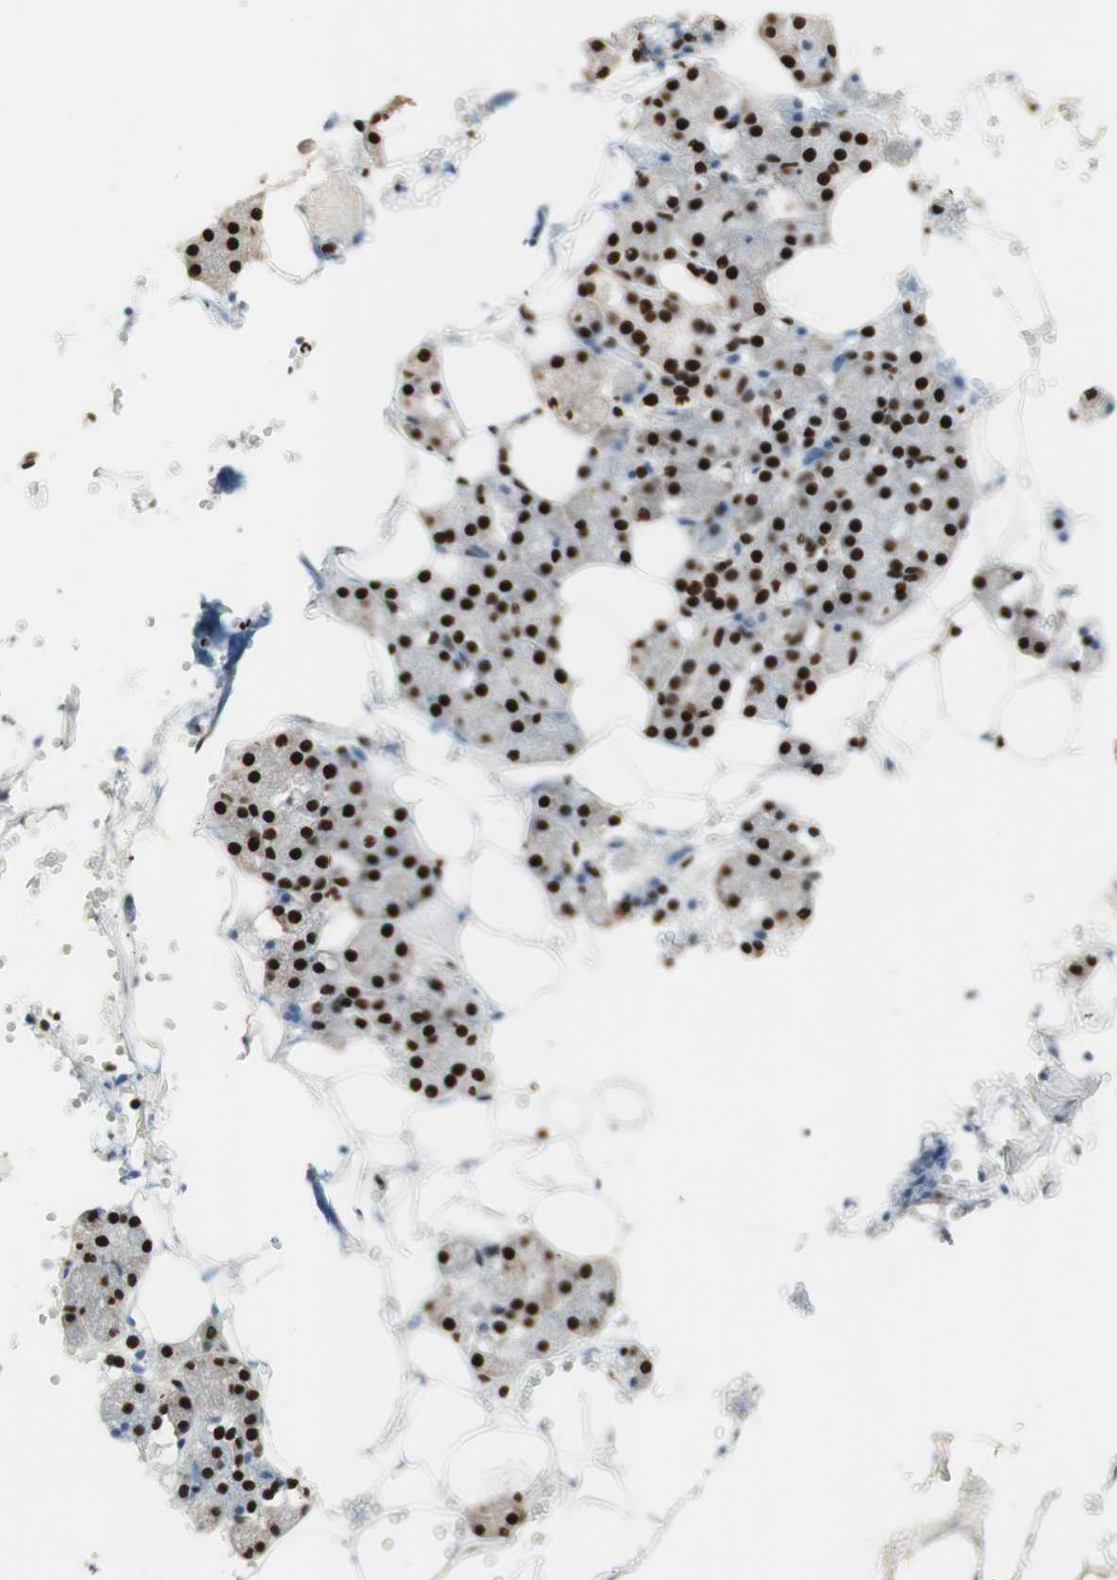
{"staining": {"intensity": "strong", "quantity": ">75%", "location": "nuclear"}, "tissue": "salivary gland", "cell_type": "Glandular cells", "image_type": "normal", "snomed": [{"axis": "morphology", "description": "Normal tissue, NOS"}, {"axis": "topography", "description": "Salivary gland"}], "caption": "Human salivary gland stained for a protein (brown) demonstrates strong nuclear positive expression in approximately >75% of glandular cells.", "gene": "HNRNPA2B1", "patient": {"sex": "male", "age": 62}}